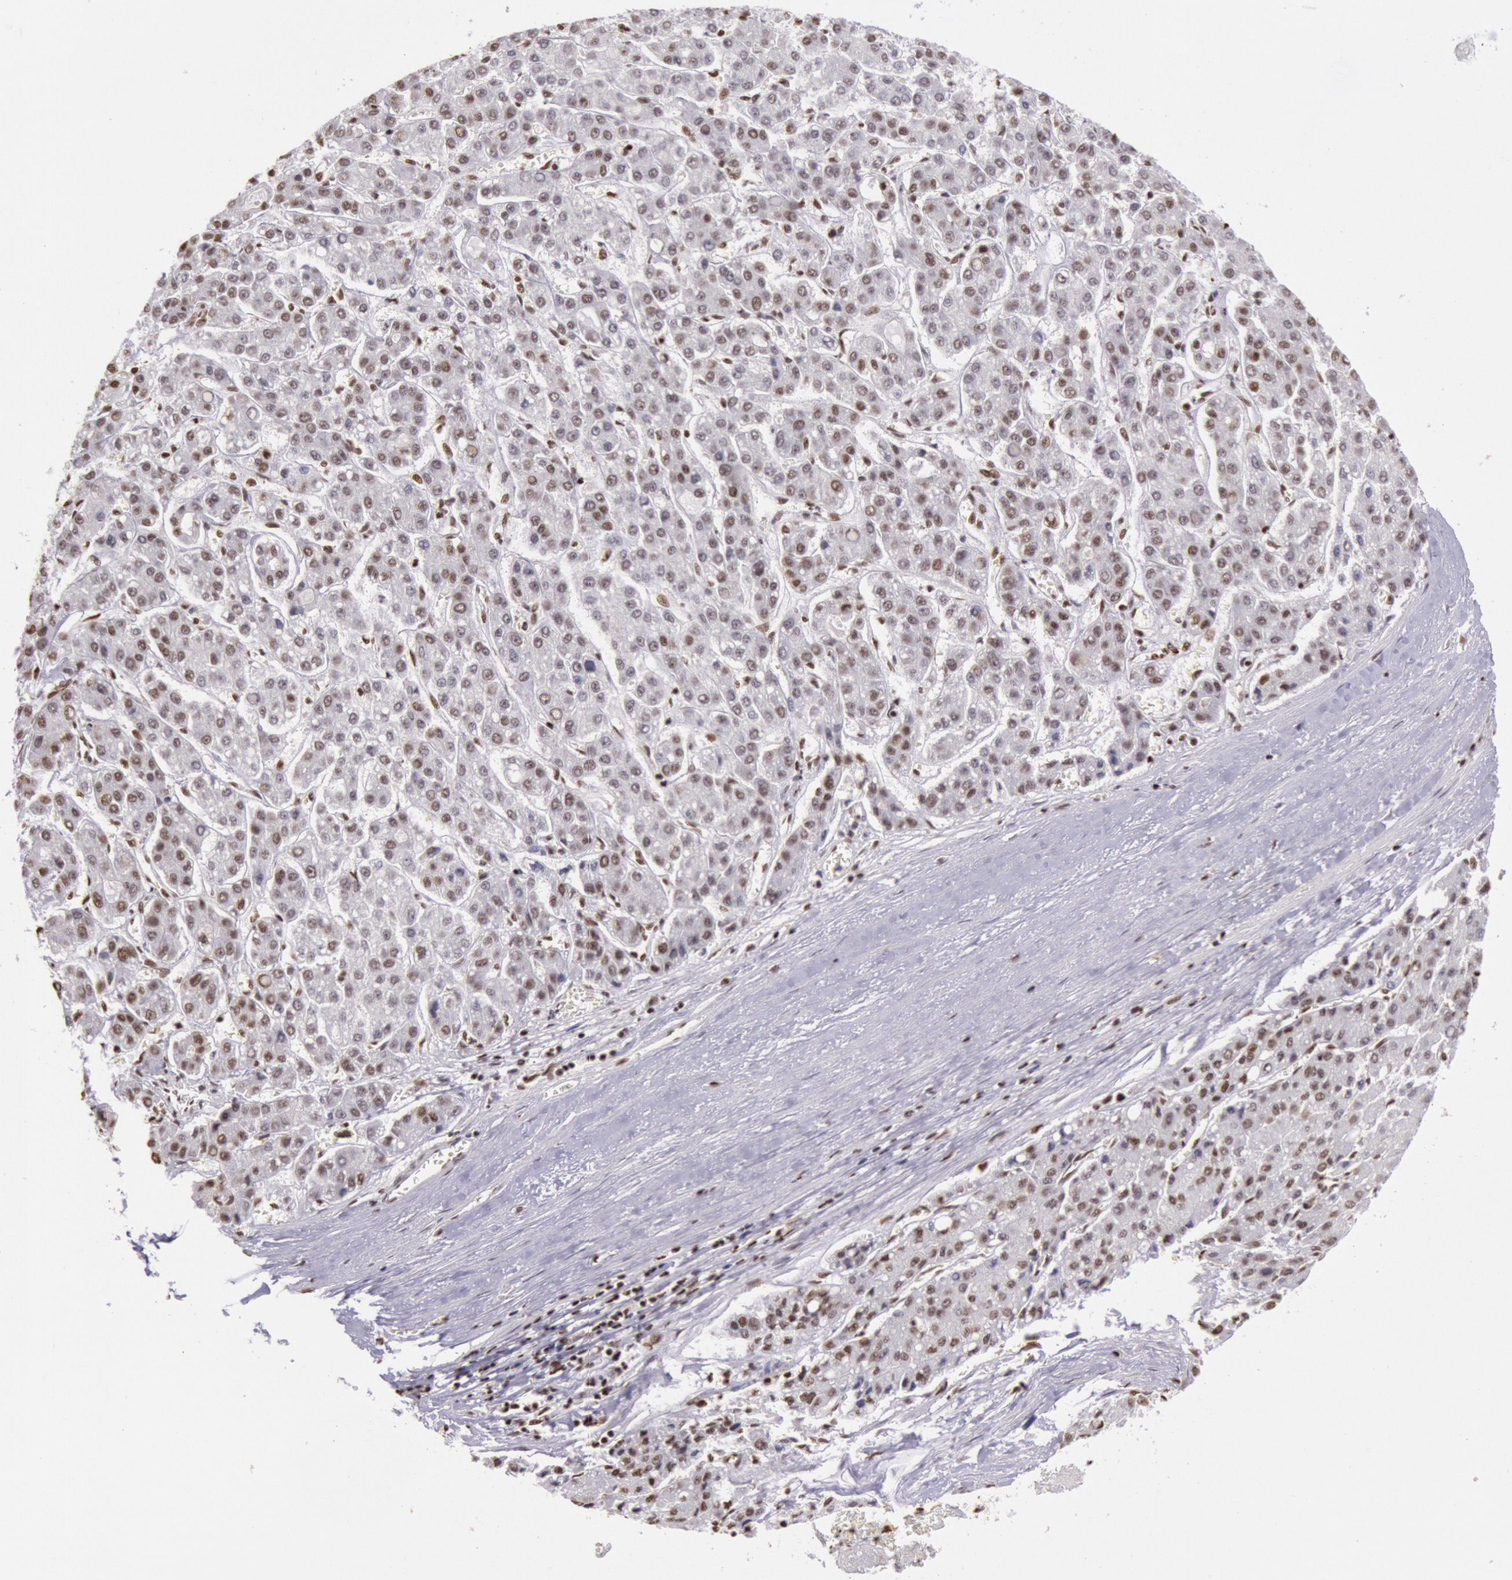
{"staining": {"intensity": "weak", "quantity": "25%-75%", "location": "nuclear"}, "tissue": "liver cancer", "cell_type": "Tumor cells", "image_type": "cancer", "snomed": [{"axis": "morphology", "description": "Carcinoma, Hepatocellular, NOS"}, {"axis": "topography", "description": "Liver"}], "caption": "A photomicrograph of liver cancer stained for a protein demonstrates weak nuclear brown staining in tumor cells.", "gene": "HNRNPH2", "patient": {"sex": "male", "age": 69}}